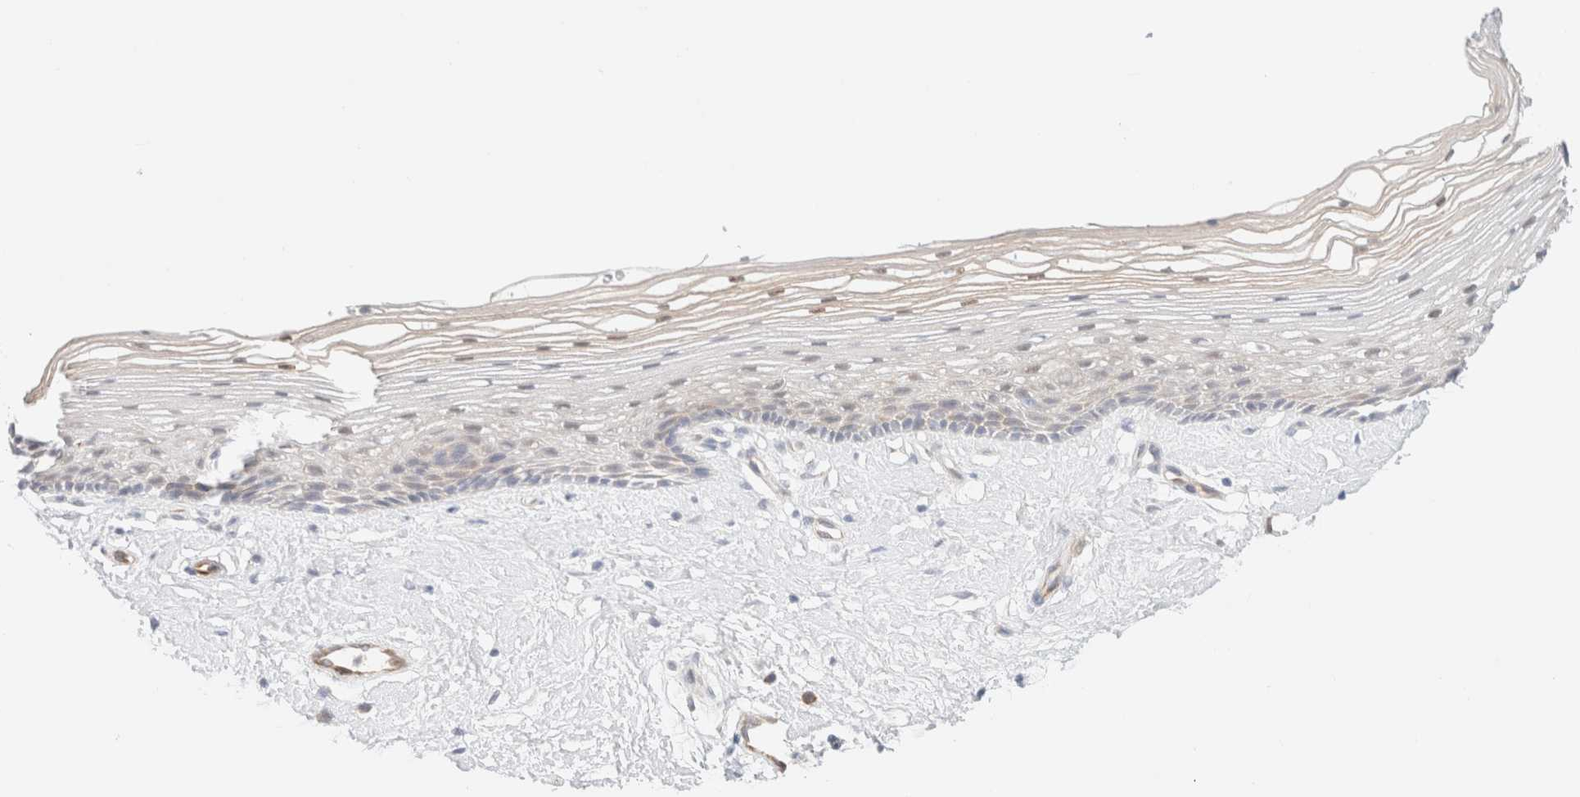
{"staining": {"intensity": "weak", "quantity": "<25%", "location": "nuclear"}, "tissue": "vagina", "cell_type": "Squamous epithelial cells", "image_type": "normal", "snomed": [{"axis": "morphology", "description": "Normal tissue, NOS"}, {"axis": "topography", "description": "Vagina"}], "caption": "A micrograph of human vagina is negative for staining in squamous epithelial cells. (DAB immunohistochemistry (IHC), high magnification).", "gene": "UNC13B", "patient": {"sex": "female", "age": 46}}